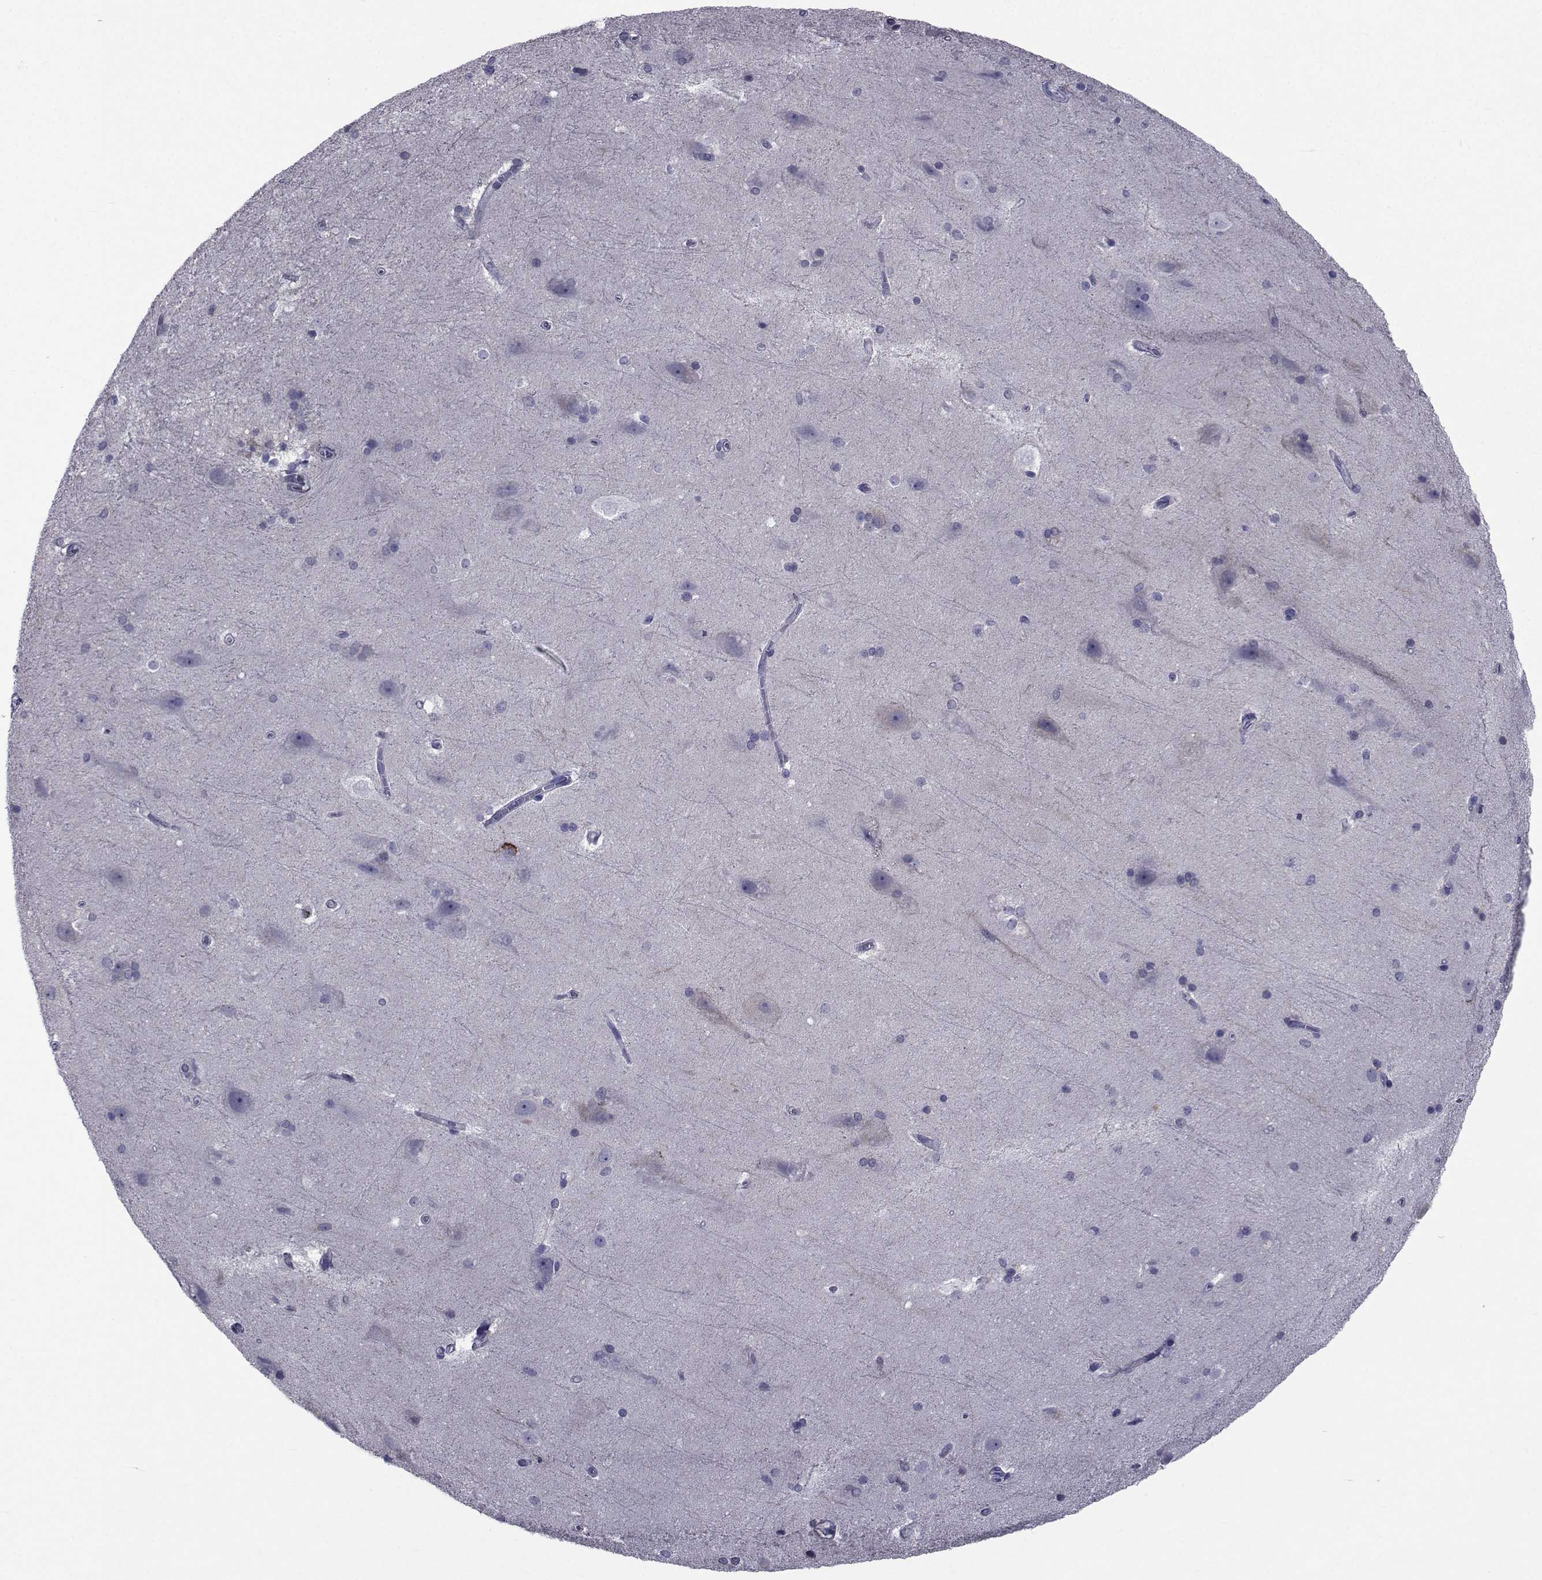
{"staining": {"intensity": "negative", "quantity": "none", "location": "none"}, "tissue": "hippocampus", "cell_type": "Glial cells", "image_type": "normal", "snomed": [{"axis": "morphology", "description": "Normal tissue, NOS"}, {"axis": "topography", "description": "Cerebral cortex"}, {"axis": "topography", "description": "Hippocampus"}], "caption": "Image shows no significant protein staining in glial cells of normal hippocampus. Brightfield microscopy of IHC stained with DAB (3,3'-diaminobenzidine) (brown) and hematoxylin (blue), captured at high magnification.", "gene": "SEMA5B", "patient": {"sex": "female", "age": 19}}